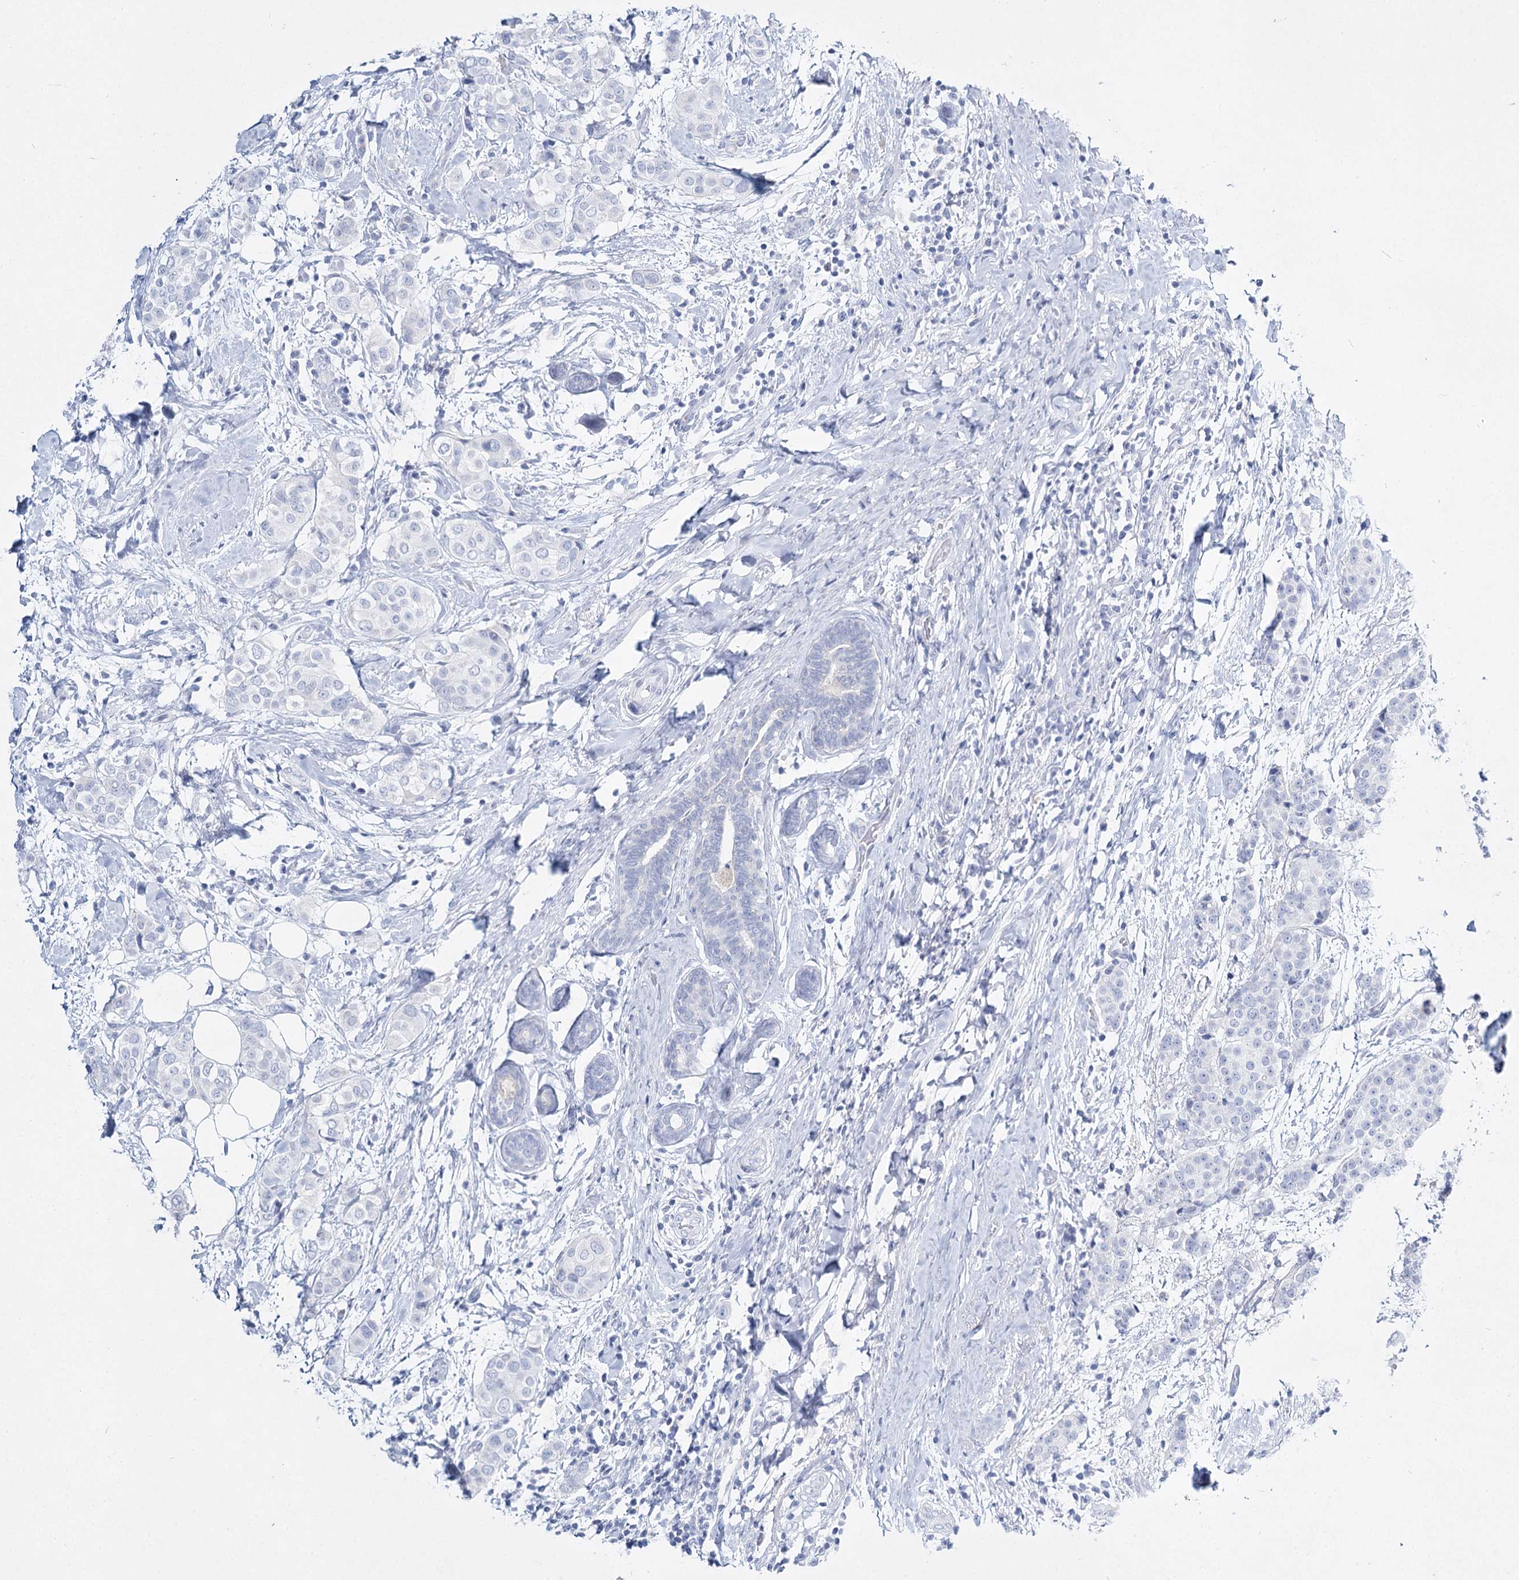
{"staining": {"intensity": "negative", "quantity": "none", "location": "none"}, "tissue": "breast cancer", "cell_type": "Tumor cells", "image_type": "cancer", "snomed": [{"axis": "morphology", "description": "Lobular carcinoma"}, {"axis": "topography", "description": "Breast"}], "caption": "Breast cancer stained for a protein using IHC reveals no staining tumor cells.", "gene": "SLC17A2", "patient": {"sex": "female", "age": 51}}